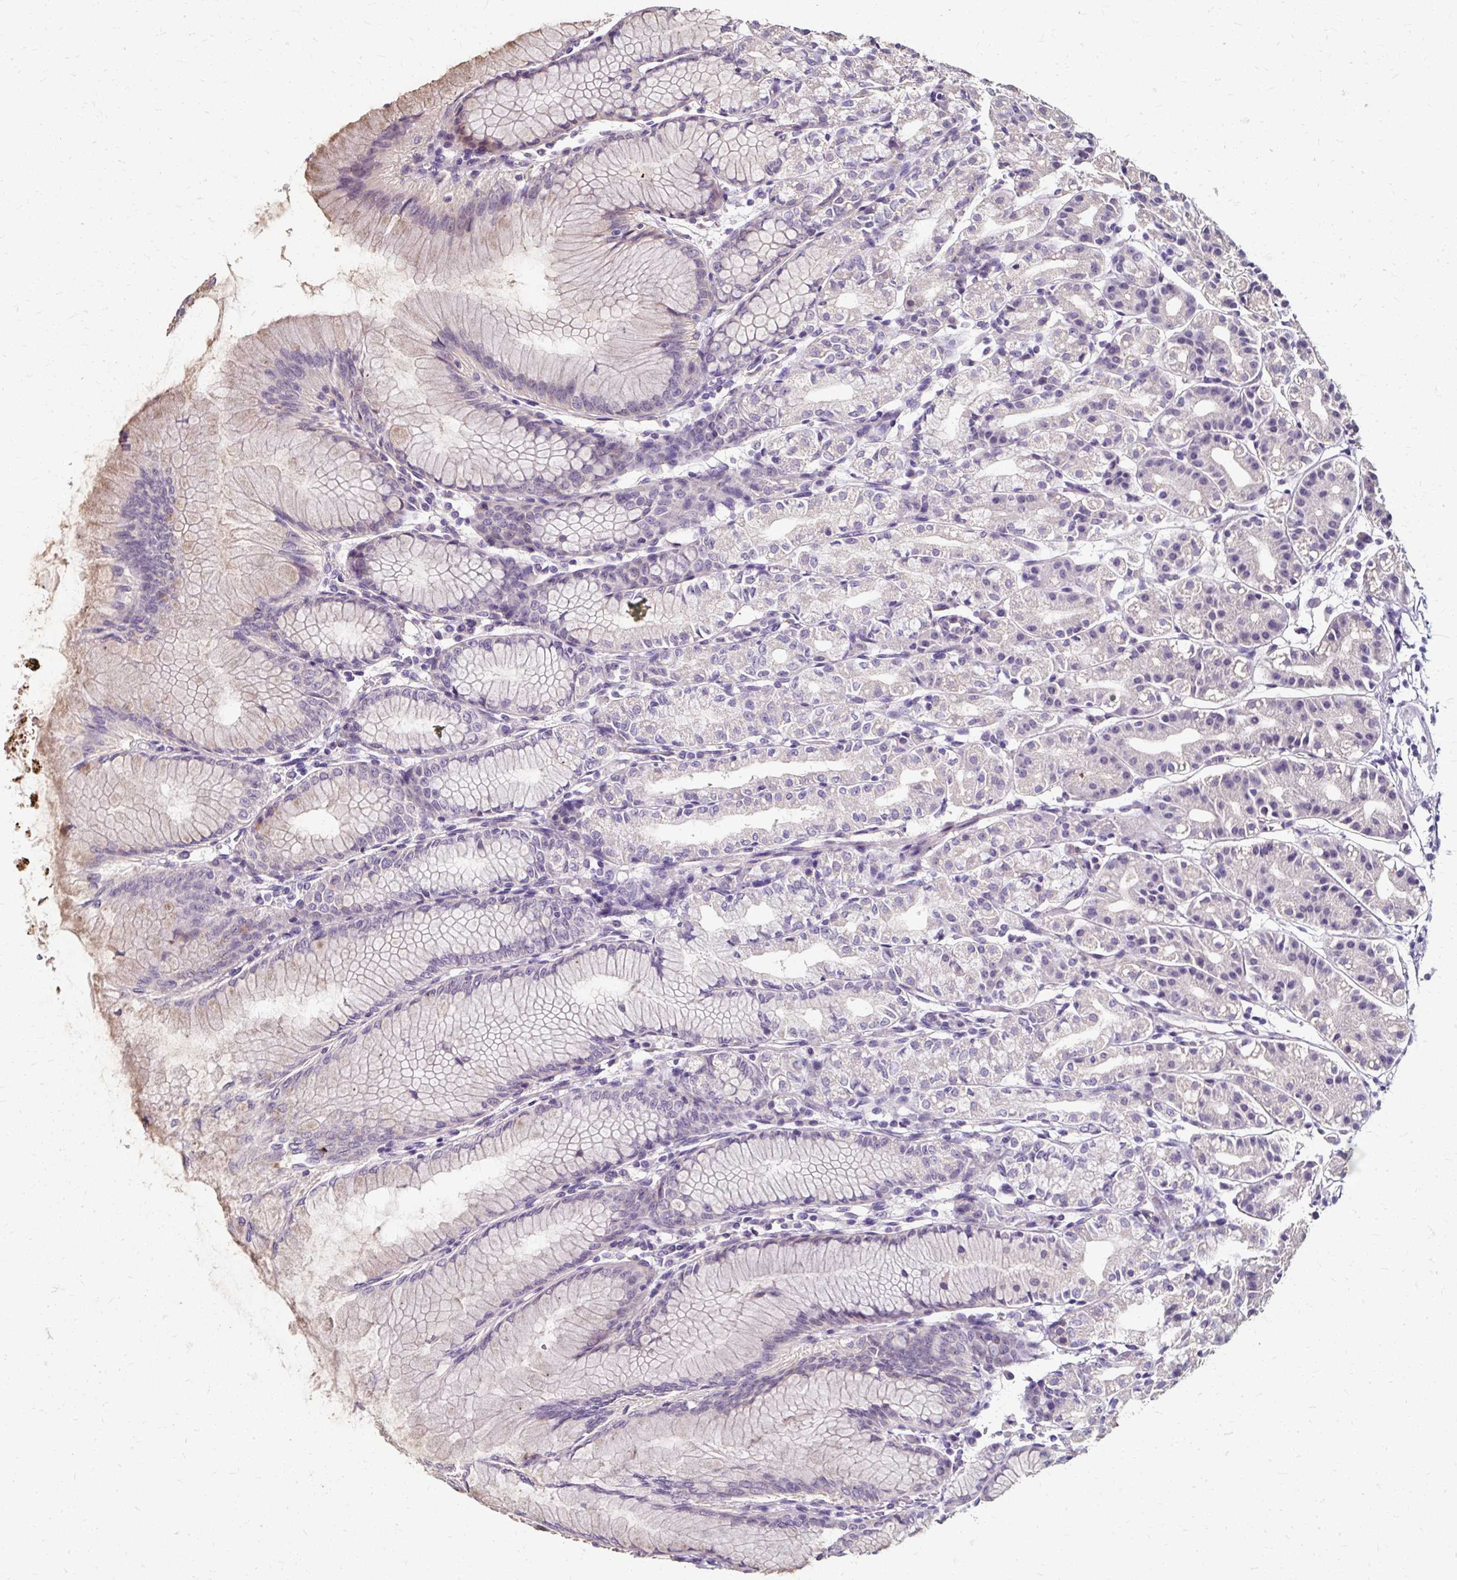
{"staining": {"intensity": "negative", "quantity": "none", "location": "none"}, "tissue": "stomach", "cell_type": "Glandular cells", "image_type": "normal", "snomed": [{"axis": "morphology", "description": "Normal tissue, NOS"}, {"axis": "topography", "description": "Stomach"}], "caption": "Immunohistochemistry photomicrograph of benign human stomach stained for a protein (brown), which displays no positivity in glandular cells.", "gene": "KLHL24", "patient": {"sex": "female", "age": 57}}